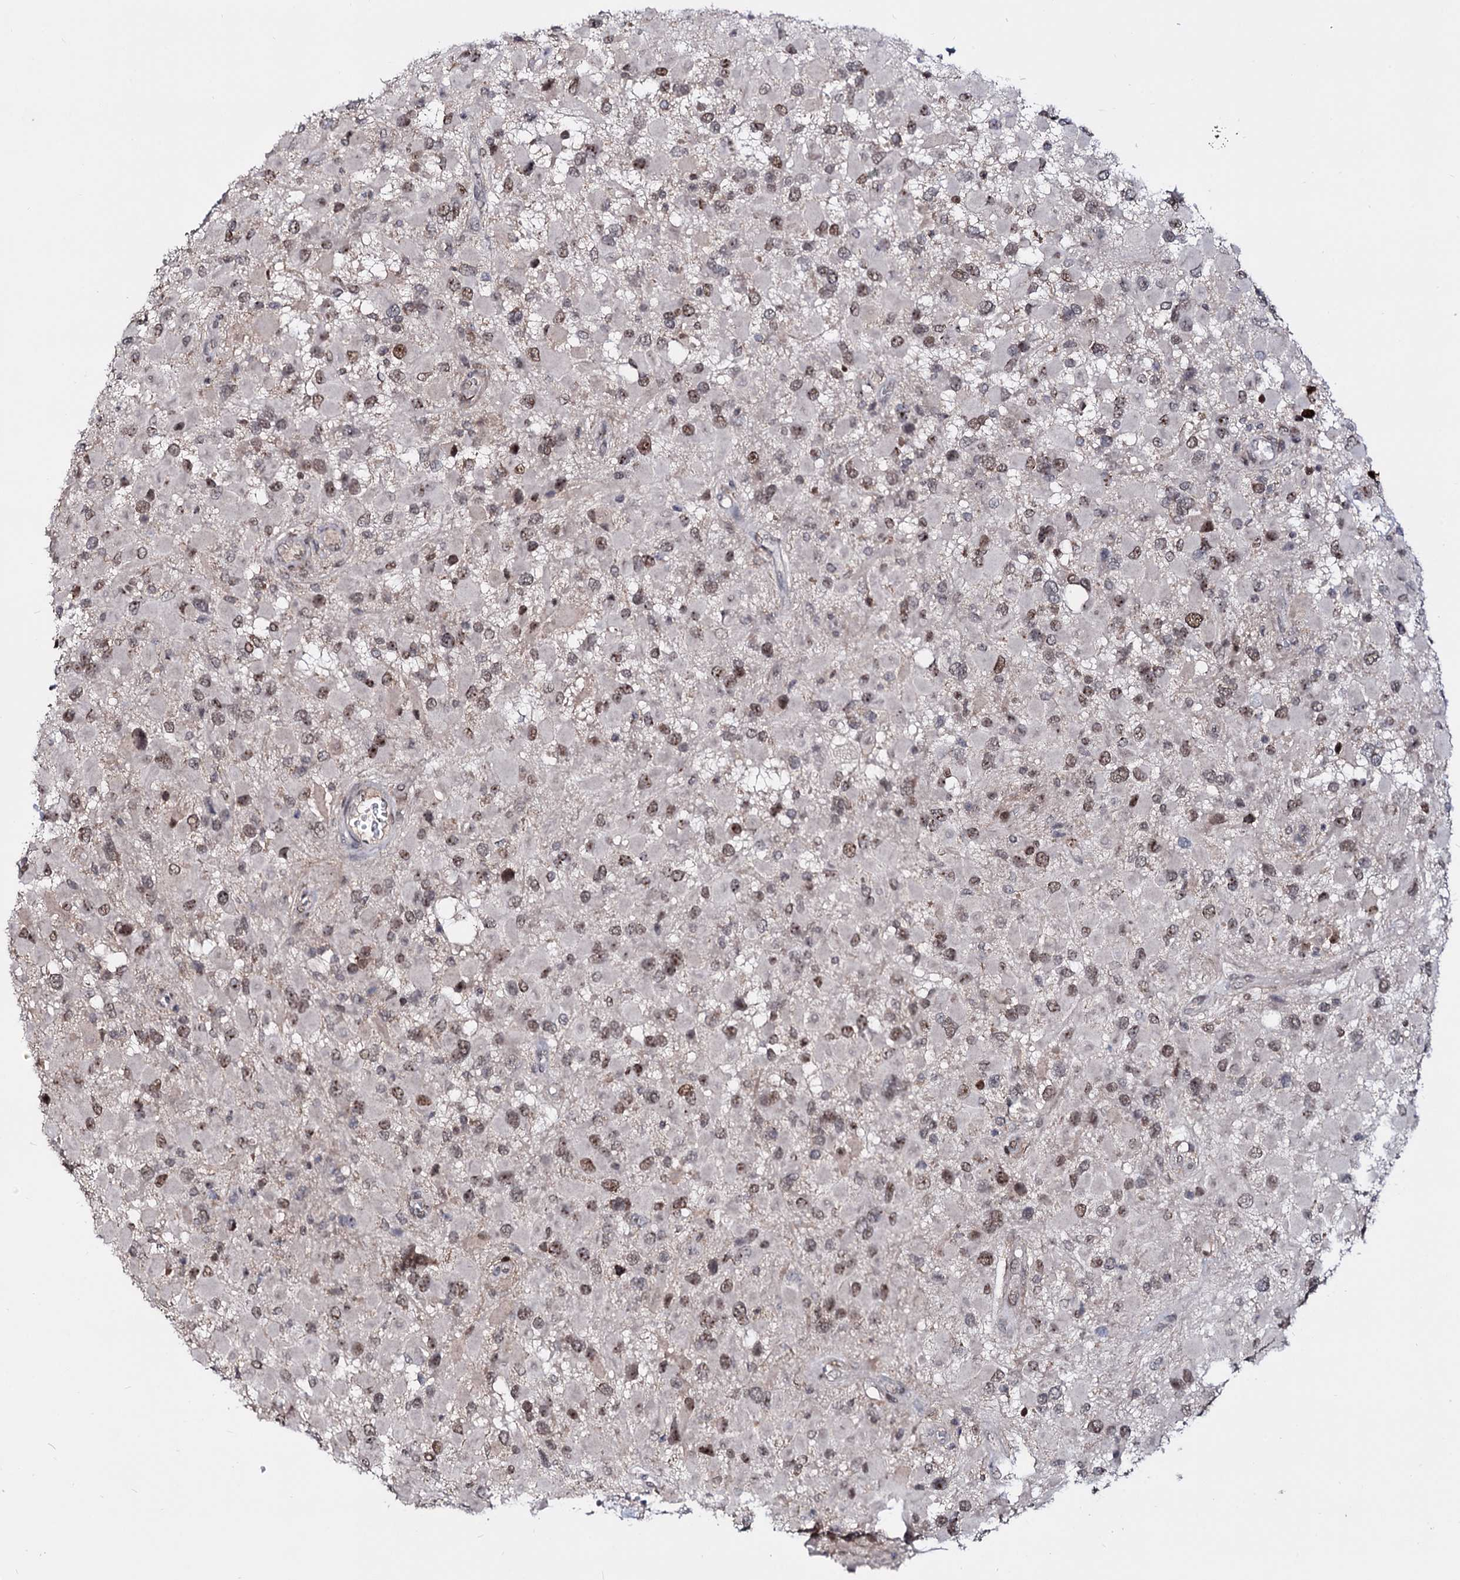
{"staining": {"intensity": "moderate", "quantity": ">75%", "location": "nuclear"}, "tissue": "glioma", "cell_type": "Tumor cells", "image_type": "cancer", "snomed": [{"axis": "morphology", "description": "Glioma, malignant, High grade"}, {"axis": "topography", "description": "Brain"}], "caption": "Approximately >75% of tumor cells in human malignant glioma (high-grade) display moderate nuclear protein staining as visualized by brown immunohistochemical staining.", "gene": "SMCHD1", "patient": {"sex": "male", "age": 53}}